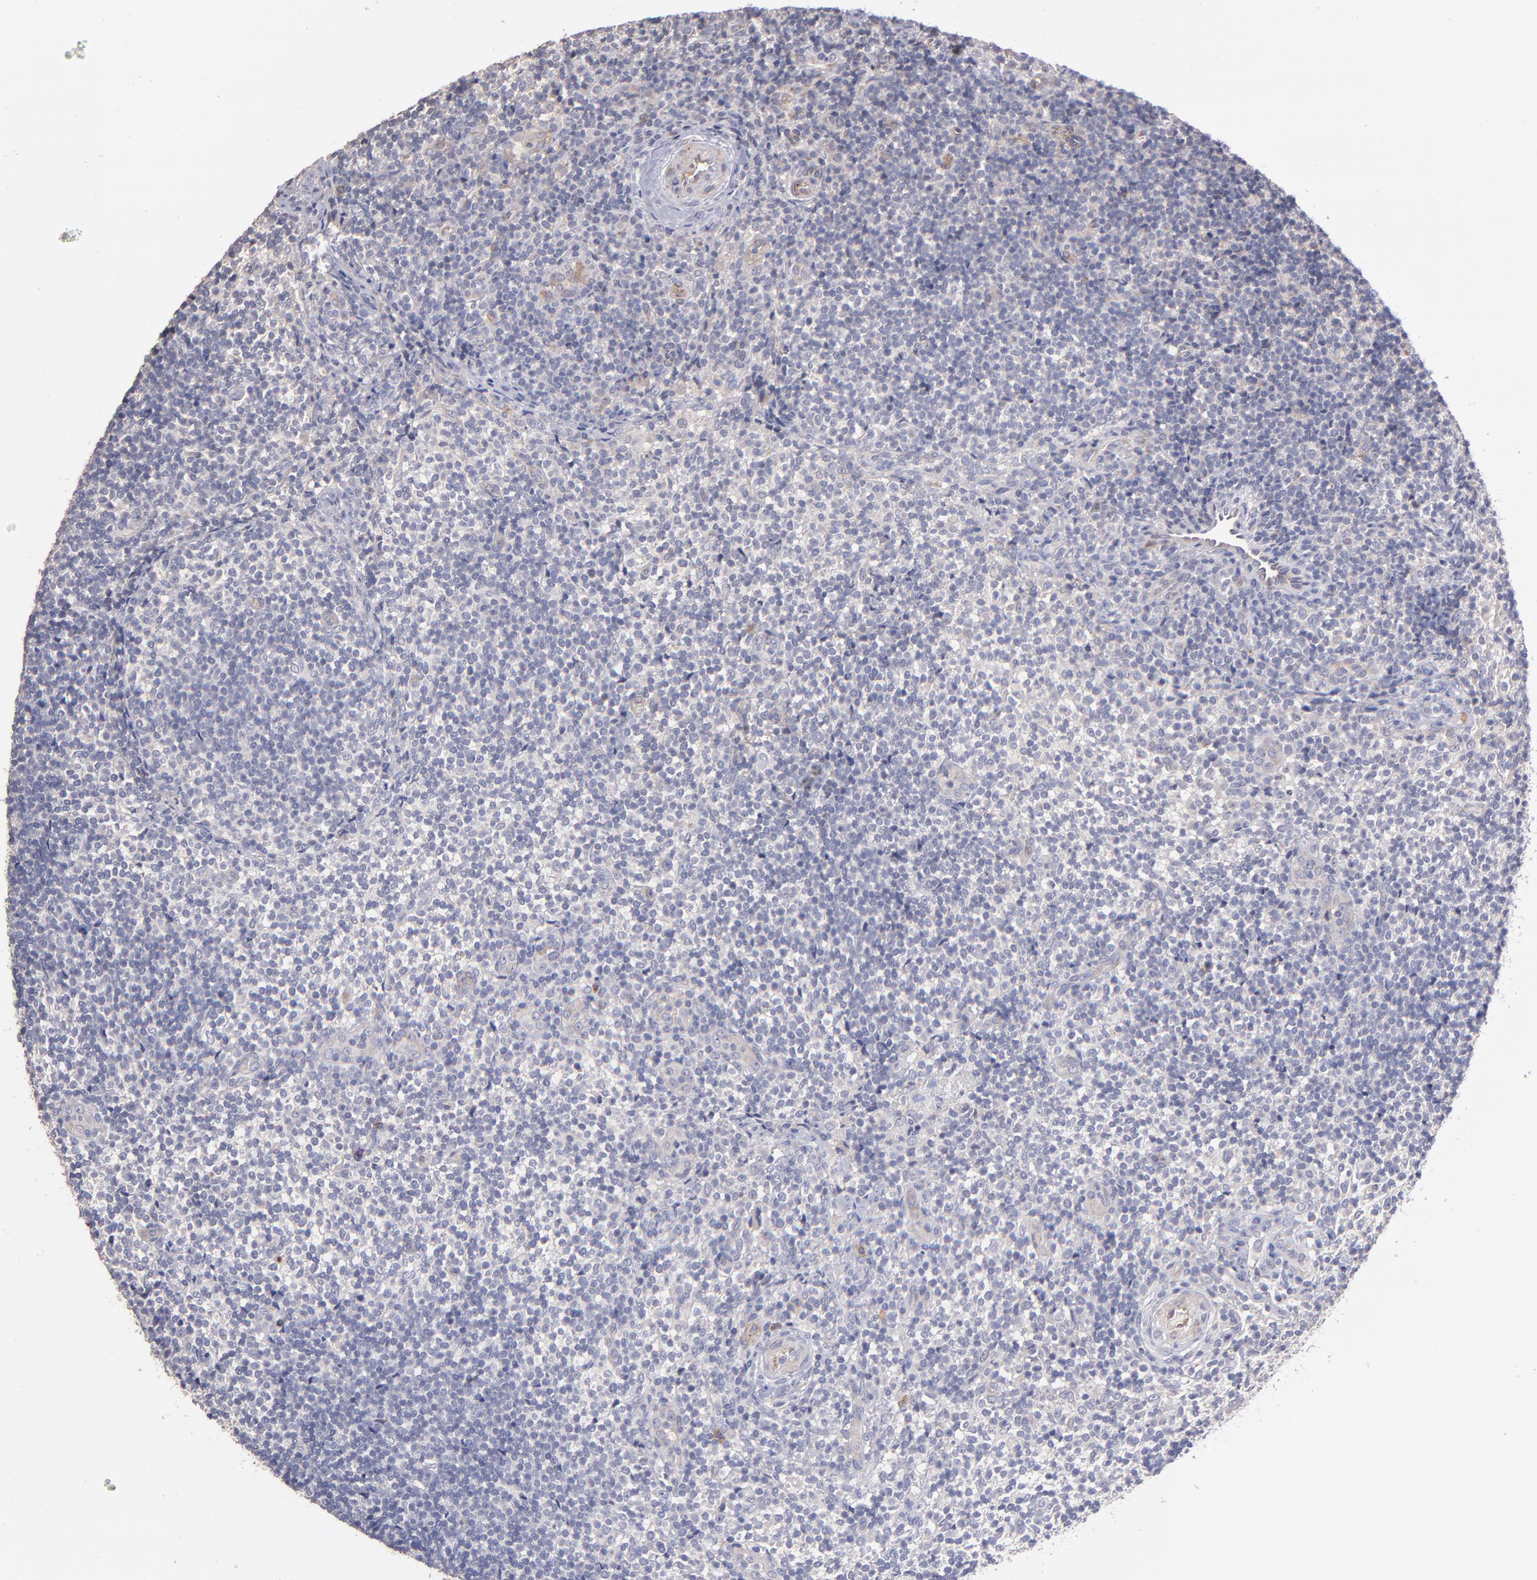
{"staining": {"intensity": "weak", "quantity": "<25%", "location": "cytoplasmic/membranous"}, "tissue": "lymphoma", "cell_type": "Tumor cells", "image_type": "cancer", "snomed": [{"axis": "morphology", "description": "Malignant lymphoma, non-Hodgkin's type, Low grade"}, {"axis": "topography", "description": "Lymph node"}], "caption": "This is a micrograph of IHC staining of lymphoma, which shows no expression in tumor cells.", "gene": "MAGEE1", "patient": {"sex": "female", "age": 76}}